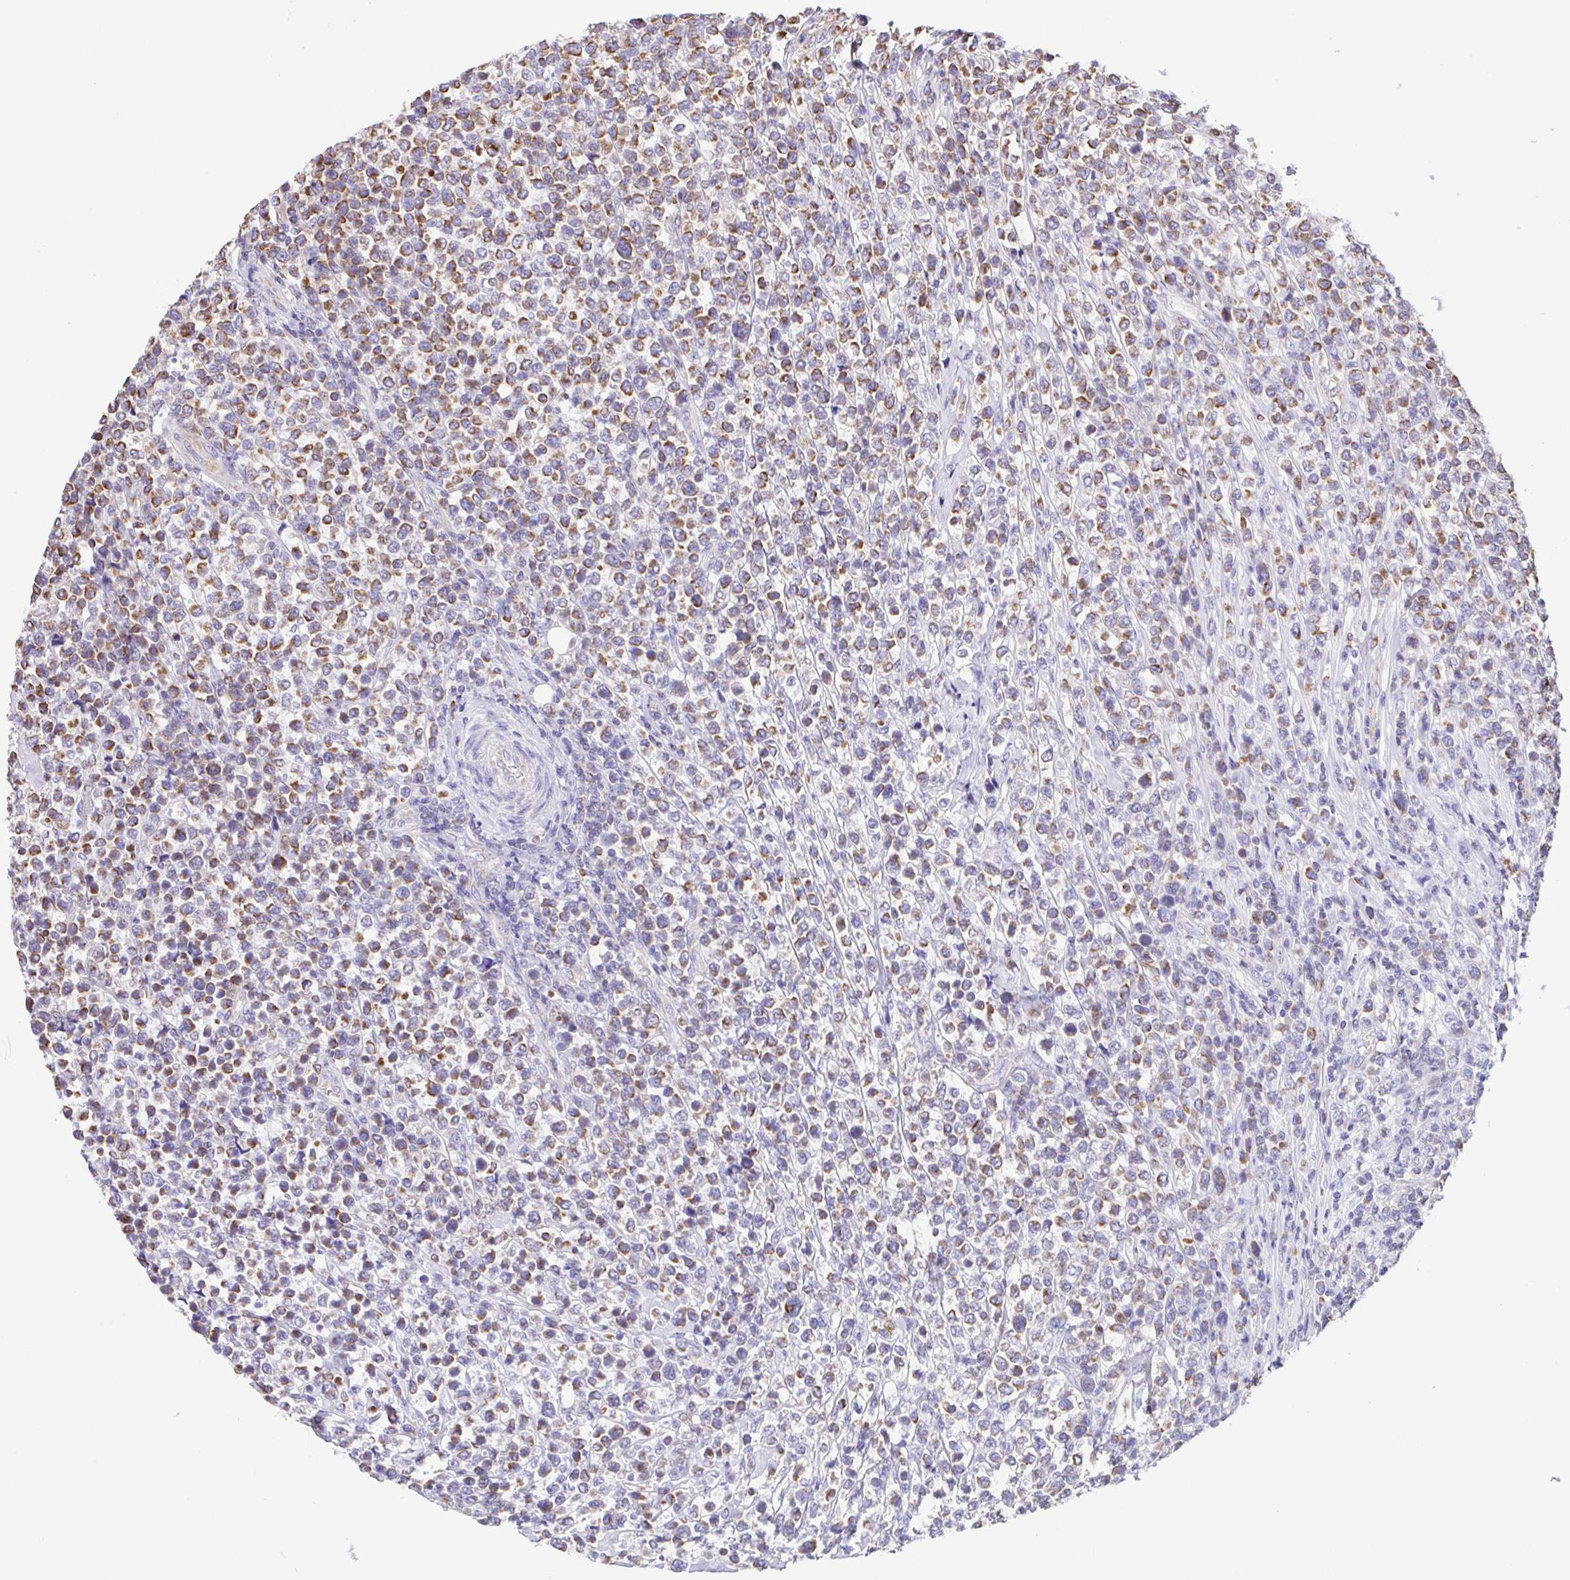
{"staining": {"intensity": "moderate", "quantity": ">75%", "location": "cytoplasmic/membranous"}, "tissue": "lymphoma", "cell_type": "Tumor cells", "image_type": "cancer", "snomed": [{"axis": "morphology", "description": "Malignant lymphoma, non-Hodgkin's type, High grade"}, {"axis": "topography", "description": "Soft tissue"}], "caption": "A histopathology image of malignant lymphoma, non-Hodgkin's type (high-grade) stained for a protein displays moderate cytoplasmic/membranous brown staining in tumor cells.", "gene": "GINM1", "patient": {"sex": "female", "age": 56}}